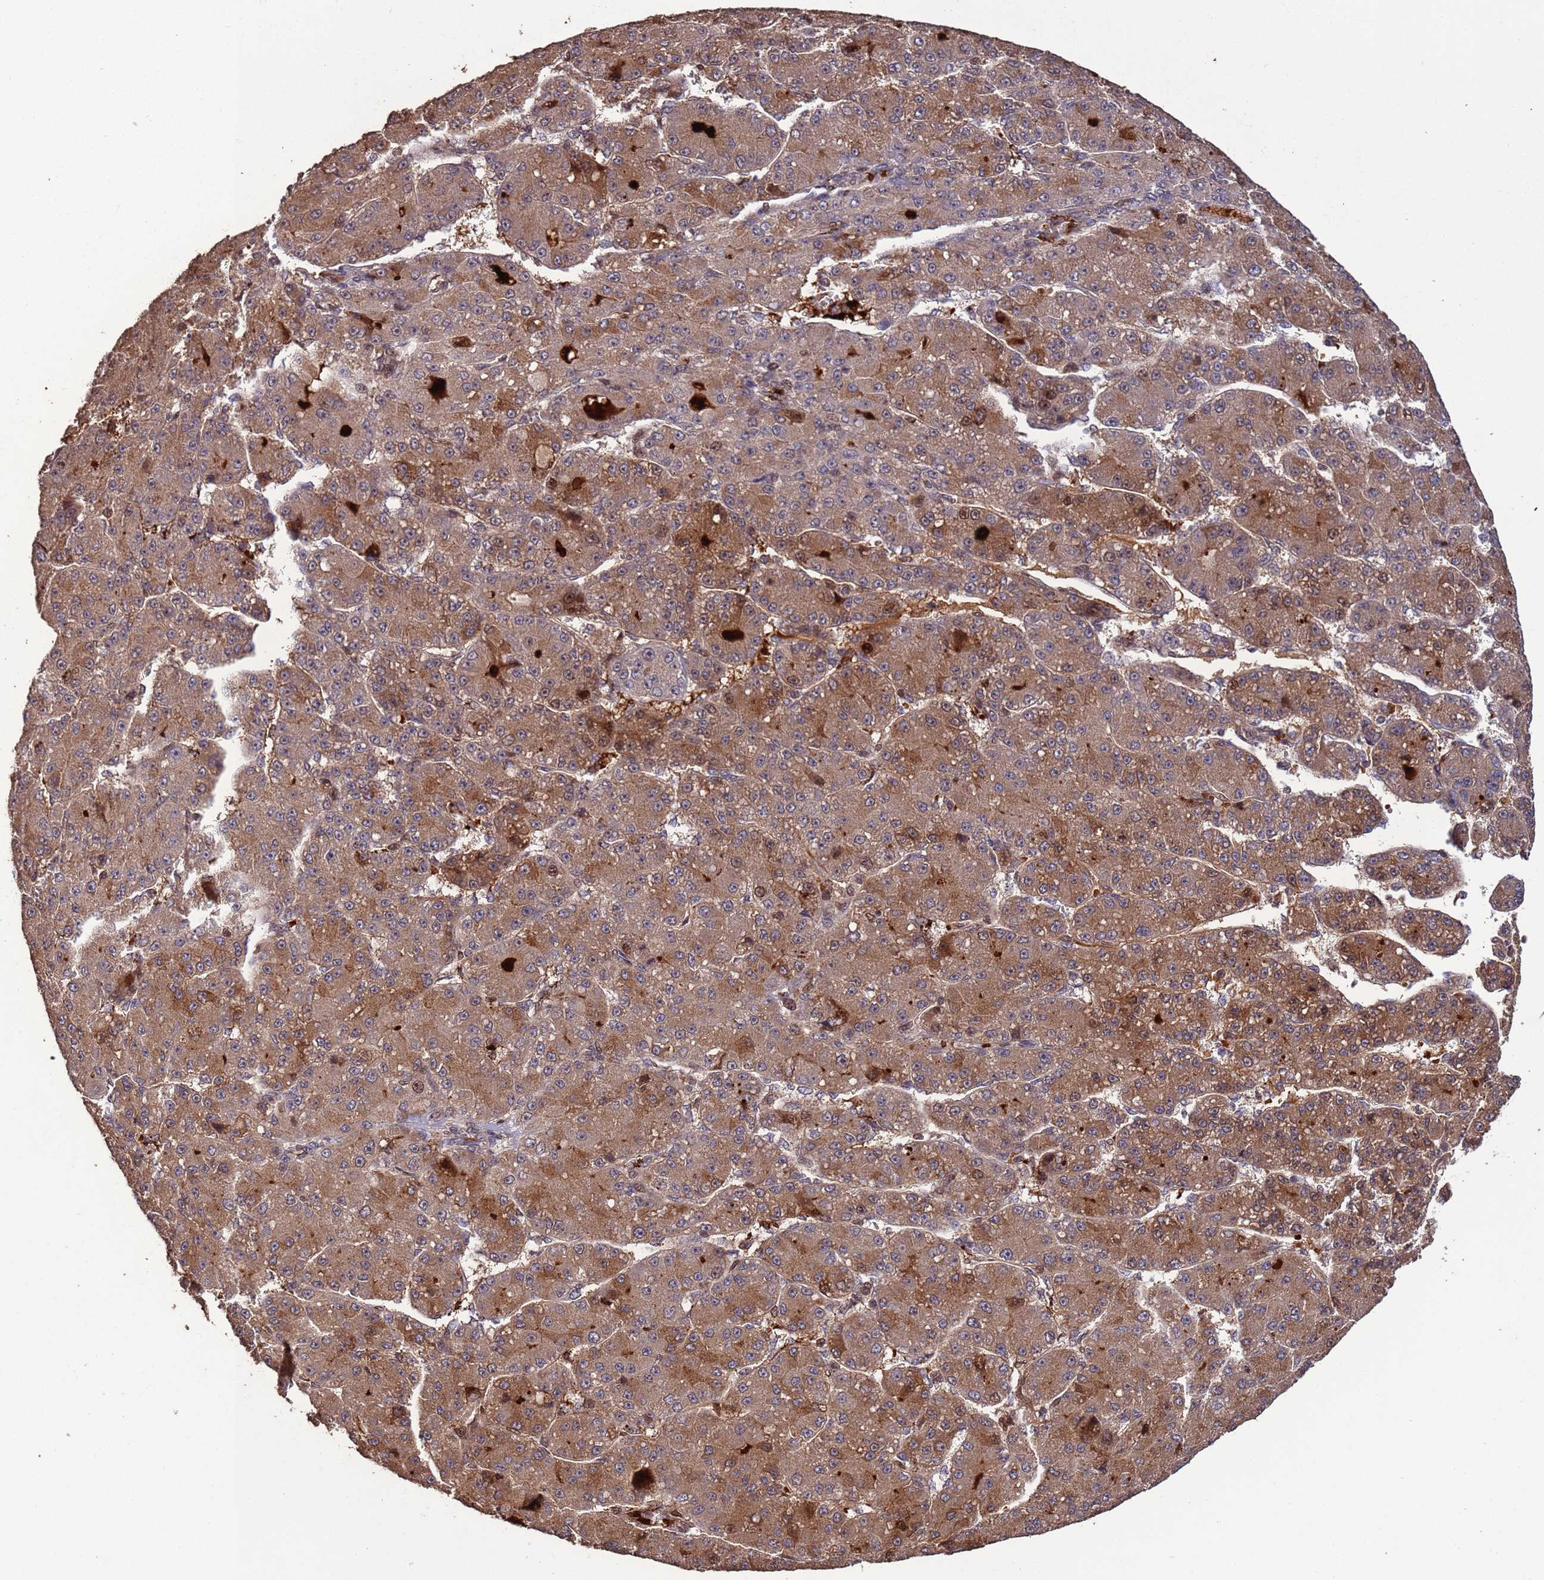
{"staining": {"intensity": "moderate", "quantity": ">75%", "location": "cytoplasmic/membranous"}, "tissue": "liver cancer", "cell_type": "Tumor cells", "image_type": "cancer", "snomed": [{"axis": "morphology", "description": "Carcinoma, Hepatocellular, NOS"}, {"axis": "topography", "description": "Liver"}], "caption": "The image reveals immunohistochemical staining of liver cancer (hepatocellular carcinoma). There is moderate cytoplasmic/membranous expression is appreciated in approximately >75% of tumor cells.", "gene": "CCDC184", "patient": {"sex": "male", "age": 67}}